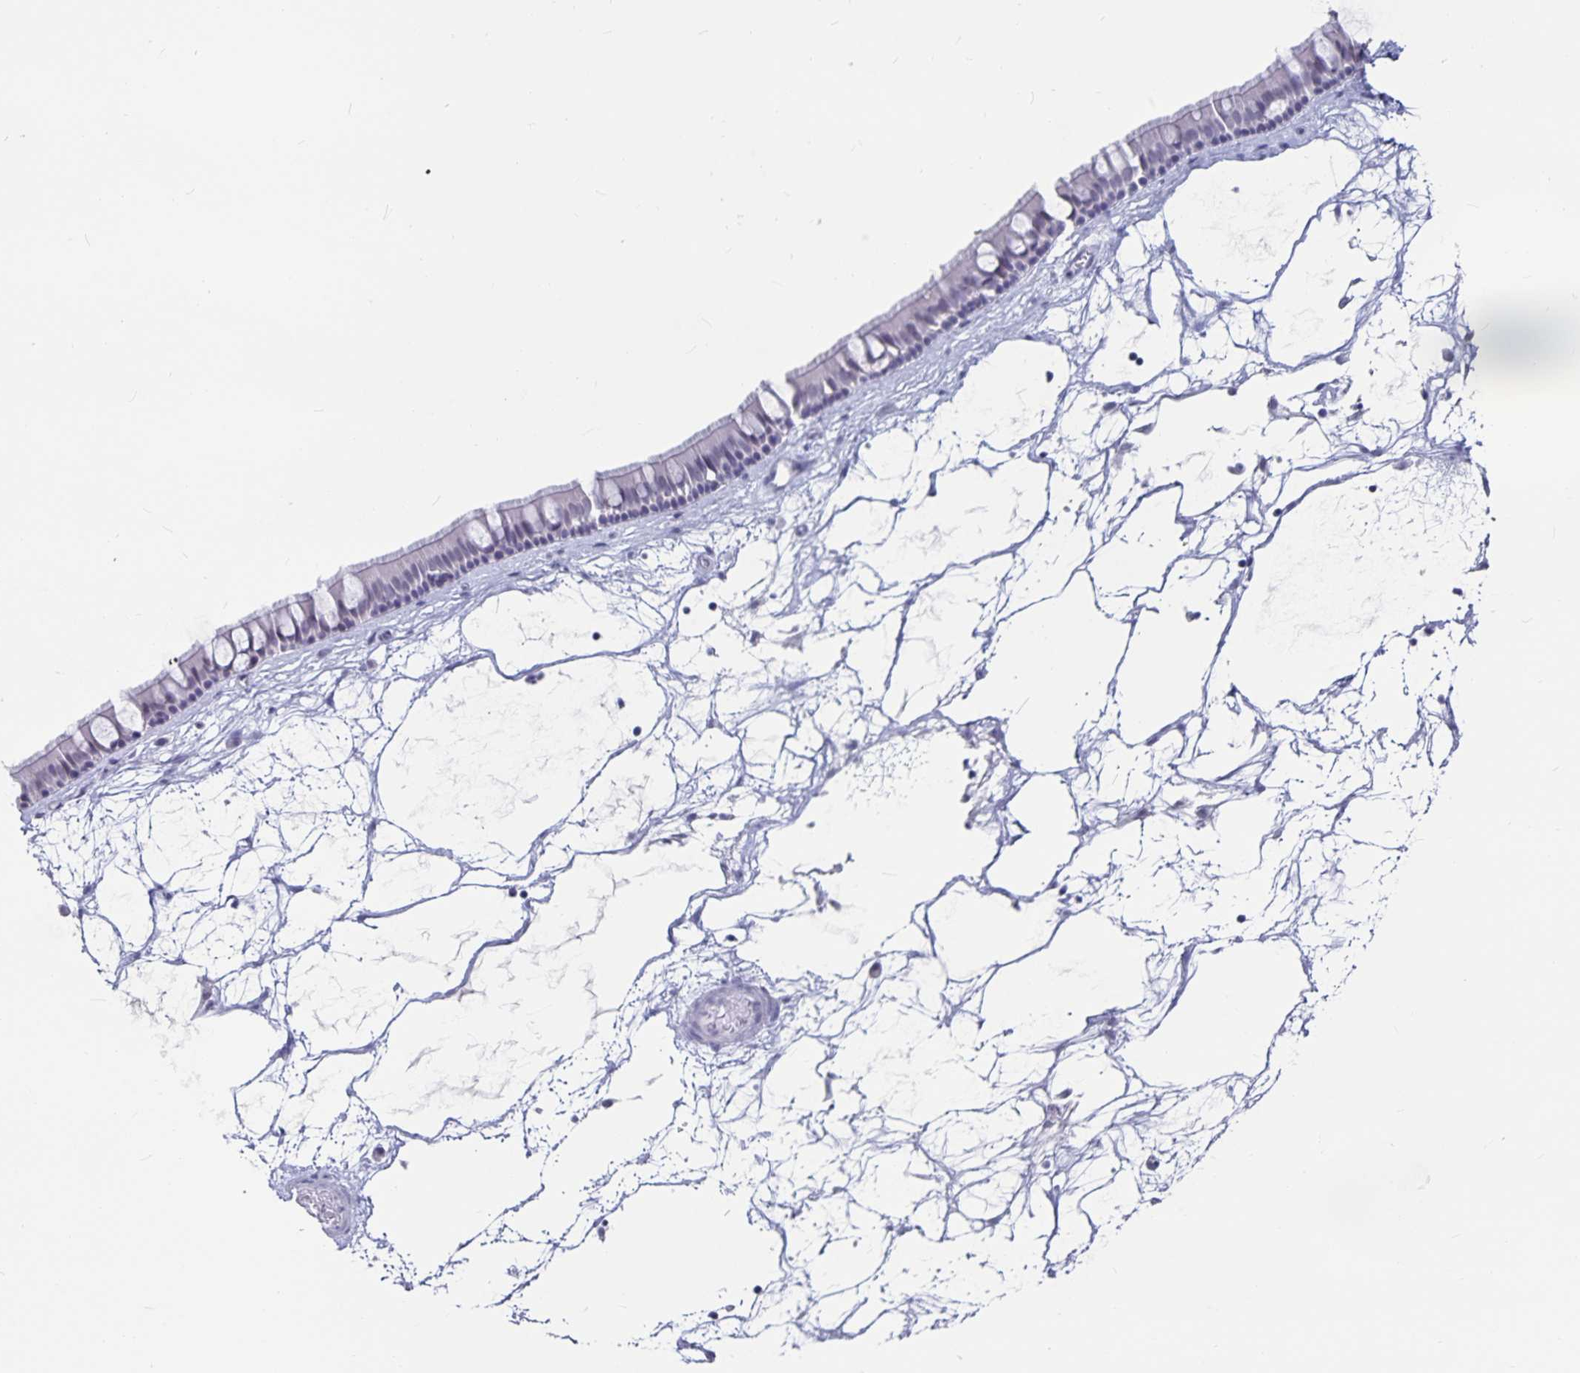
{"staining": {"intensity": "negative", "quantity": "none", "location": "none"}, "tissue": "nasopharynx", "cell_type": "Respiratory epithelial cells", "image_type": "normal", "snomed": [{"axis": "morphology", "description": "Normal tissue, NOS"}, {"axis": "topography", "description": "Nasopharynx"}], "caption": "Immunohistochemical staining of normal human nasopharynx reveals no significant positivity in respiratory epithelial cells. (DAB immunohistochemistry, high magnification).", "gene": "OLIG2", "patient": {"sex": "male", "age": 68}}